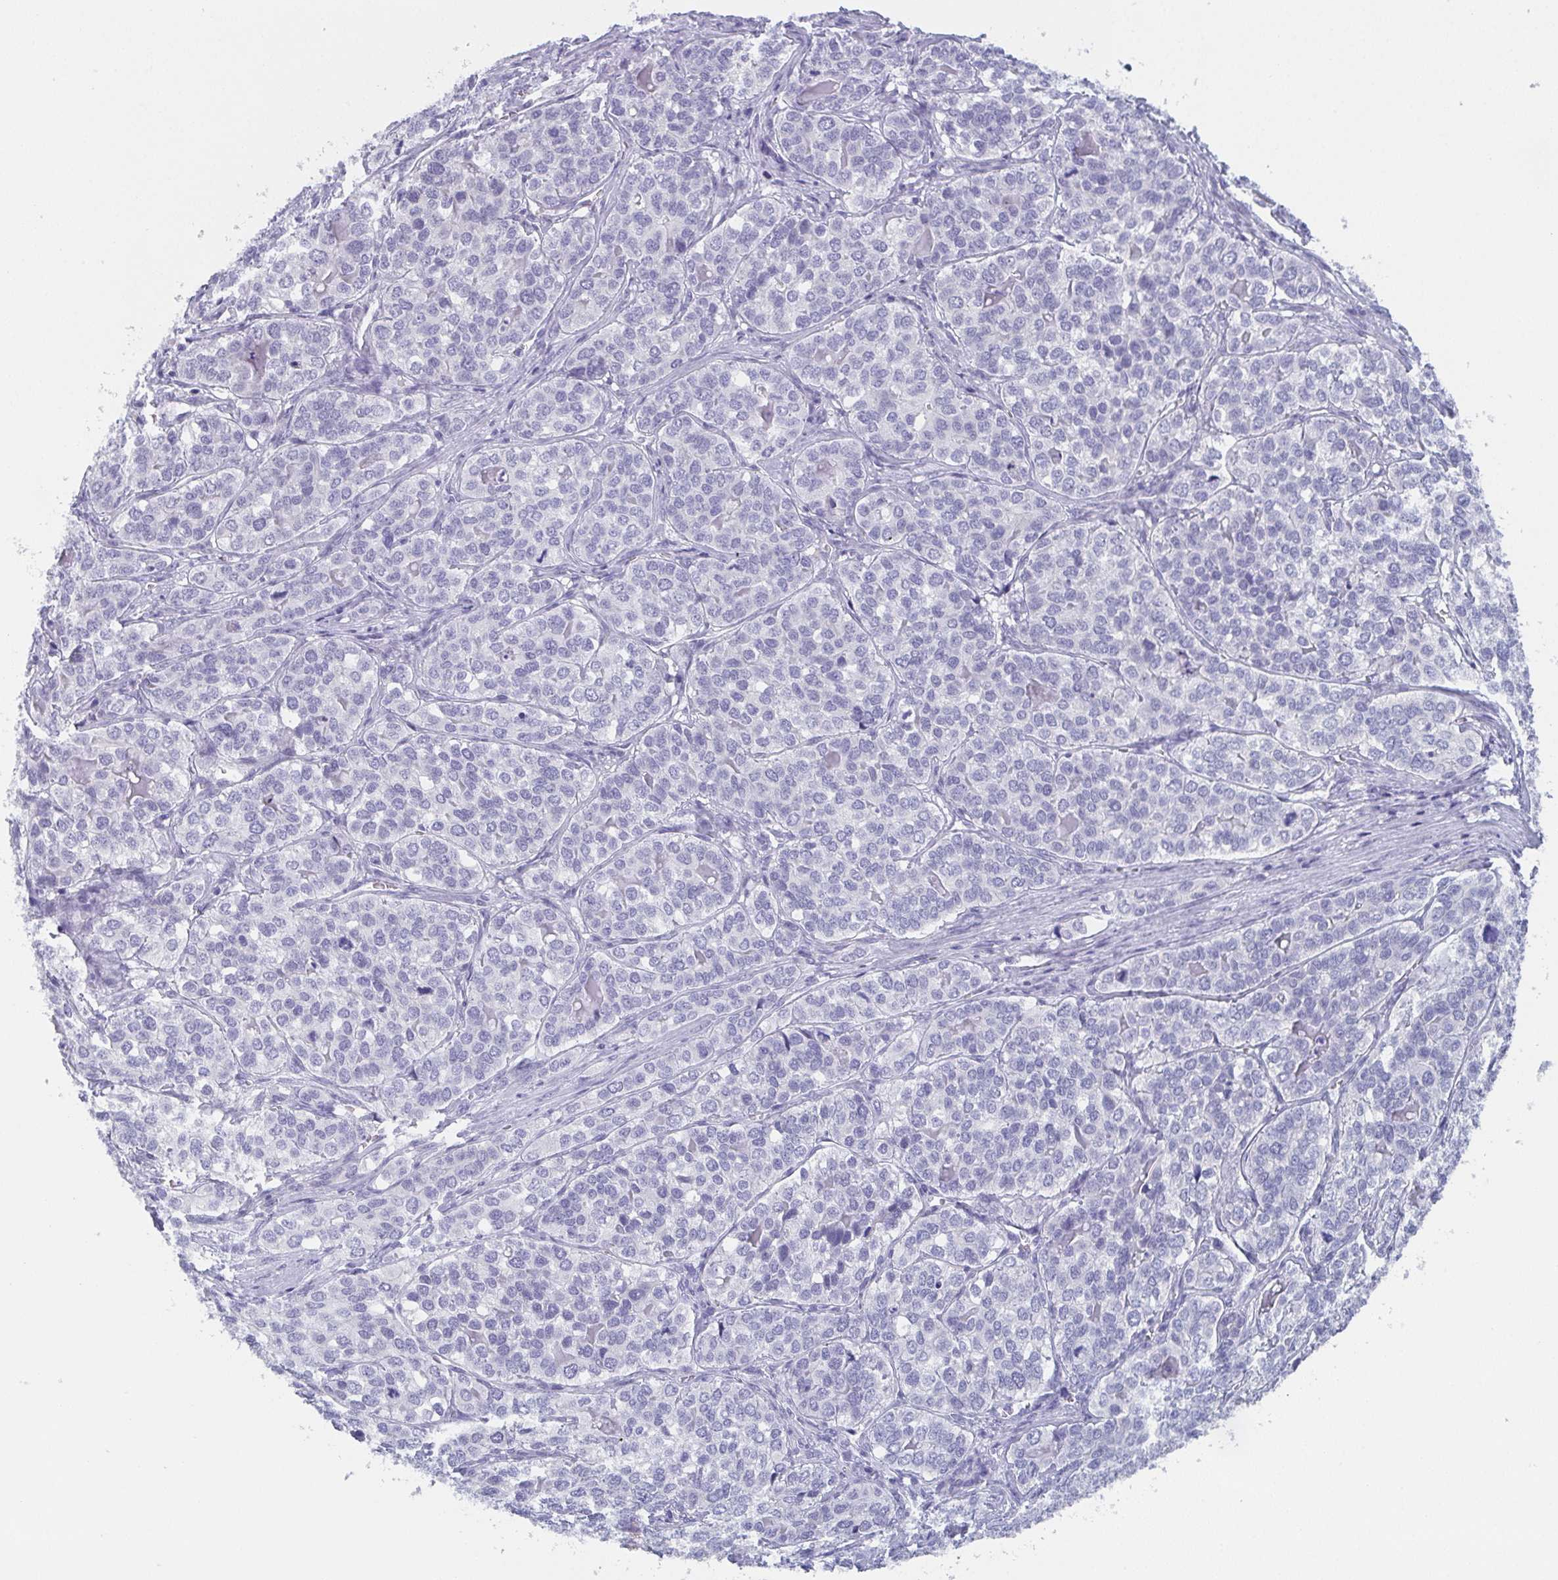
{"staining": {"intensity": "negative", "quantity": "none", "location": "none"}, "tissue": "liver cancer", "cell_type": "Tumor cells", "image_type": "cancer", "snomed": [{"axis": "morphology", "description": "Cholangiocarcinoma"}, {"axis": "topography", "description": "Liver"}], "caption": "Immunohistochemical staining of human liver cholangiocarcinoma displays no significant staining in tumor cells.", "gene": "DYDC2", "patient": {"sex": "male", "age": 56}}